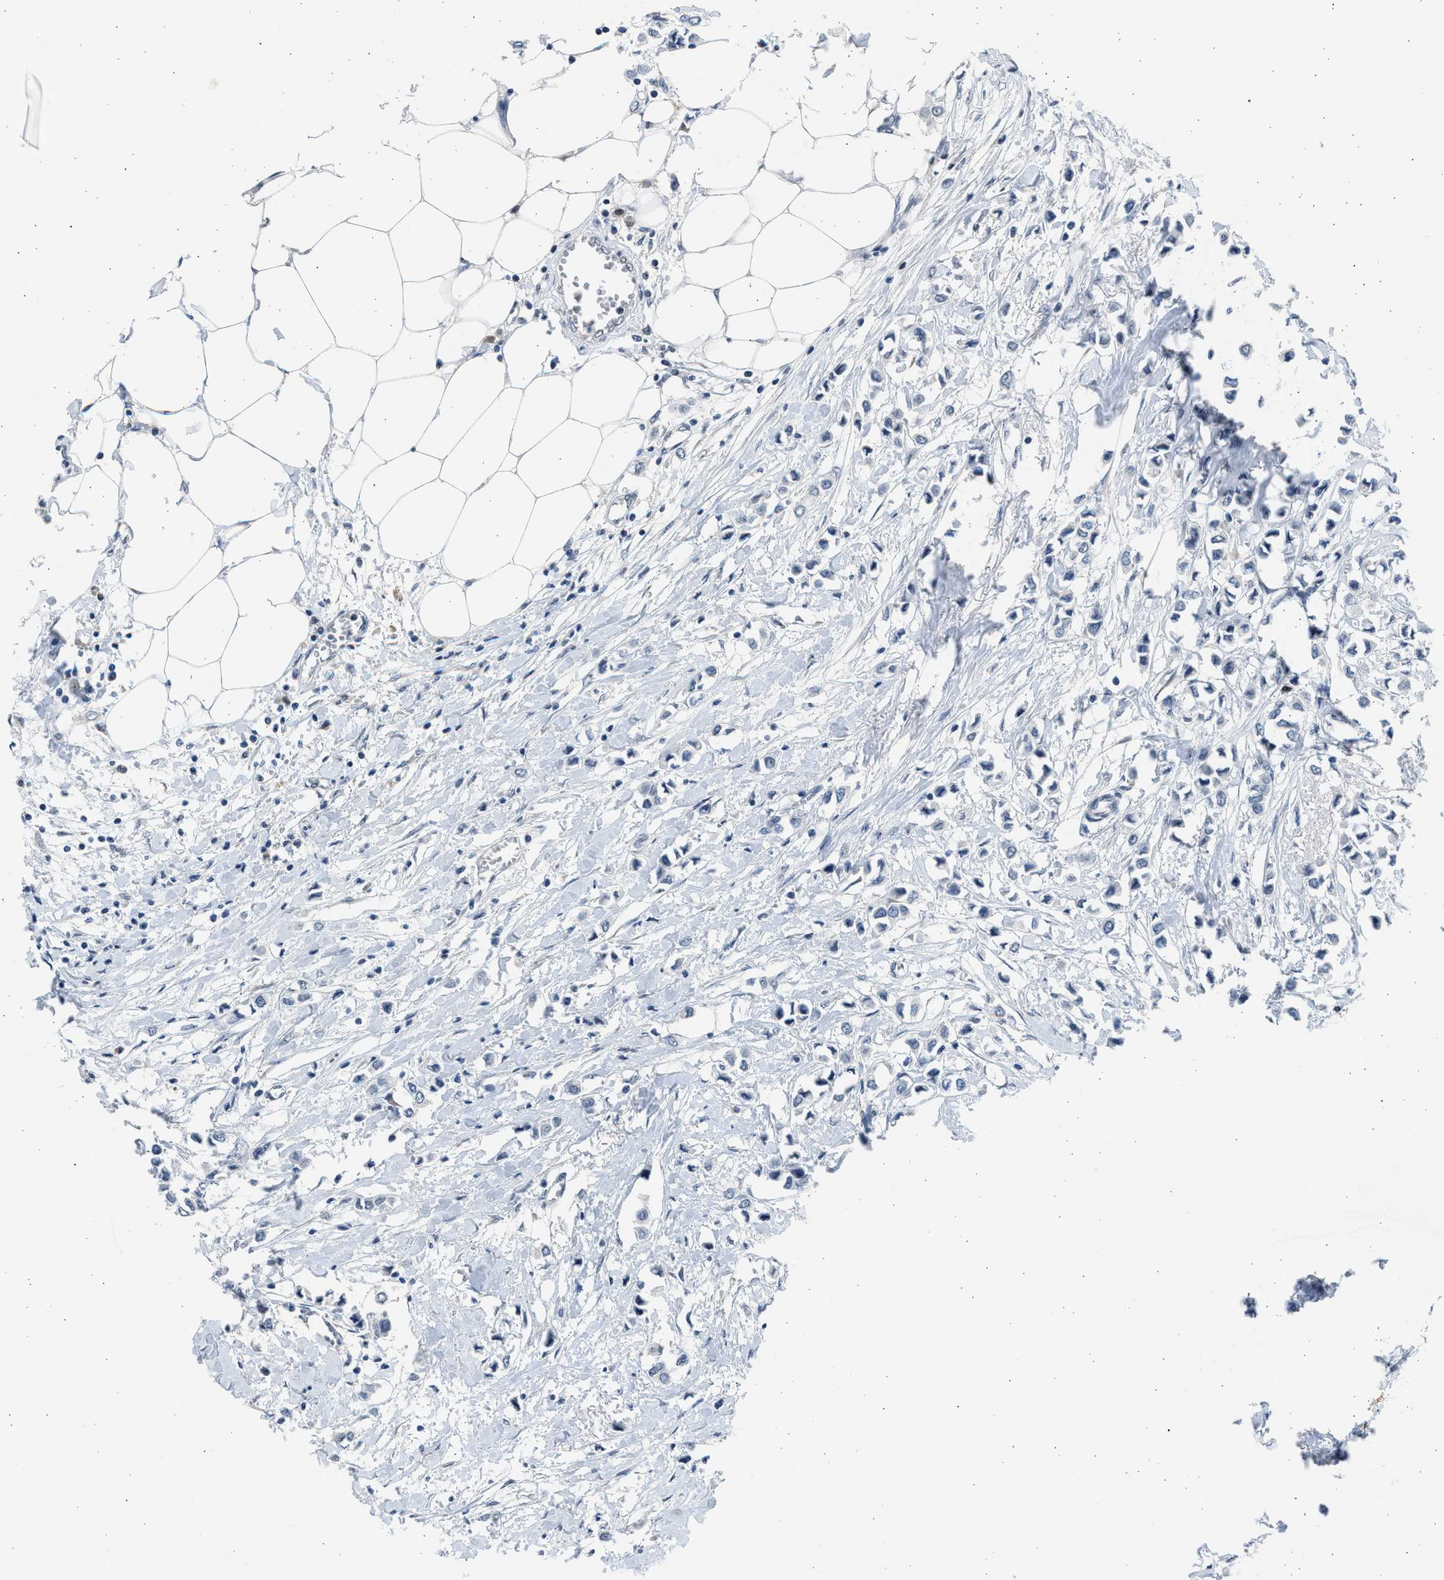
{"staining": {"intensity": "negative", "quantity": "none", "location": "none"}, "tissue": "breast cancer", "cell_type": "Tumor cells", "image_type": "cancer", "snomed": [{"axis": "morphology", "description": "Lobular carcinoma"}, {"axis": "topography", "description": "Breast"}], "caption": "Tumor cells are negative for protein expression in human breast lobular carcinoma. The staining is performed using DAB brown chromogen with nuclei counter-stained in using hematoxylin.", "gene": "HMGN3", "patient": {"sex": "female", "age": 51}}